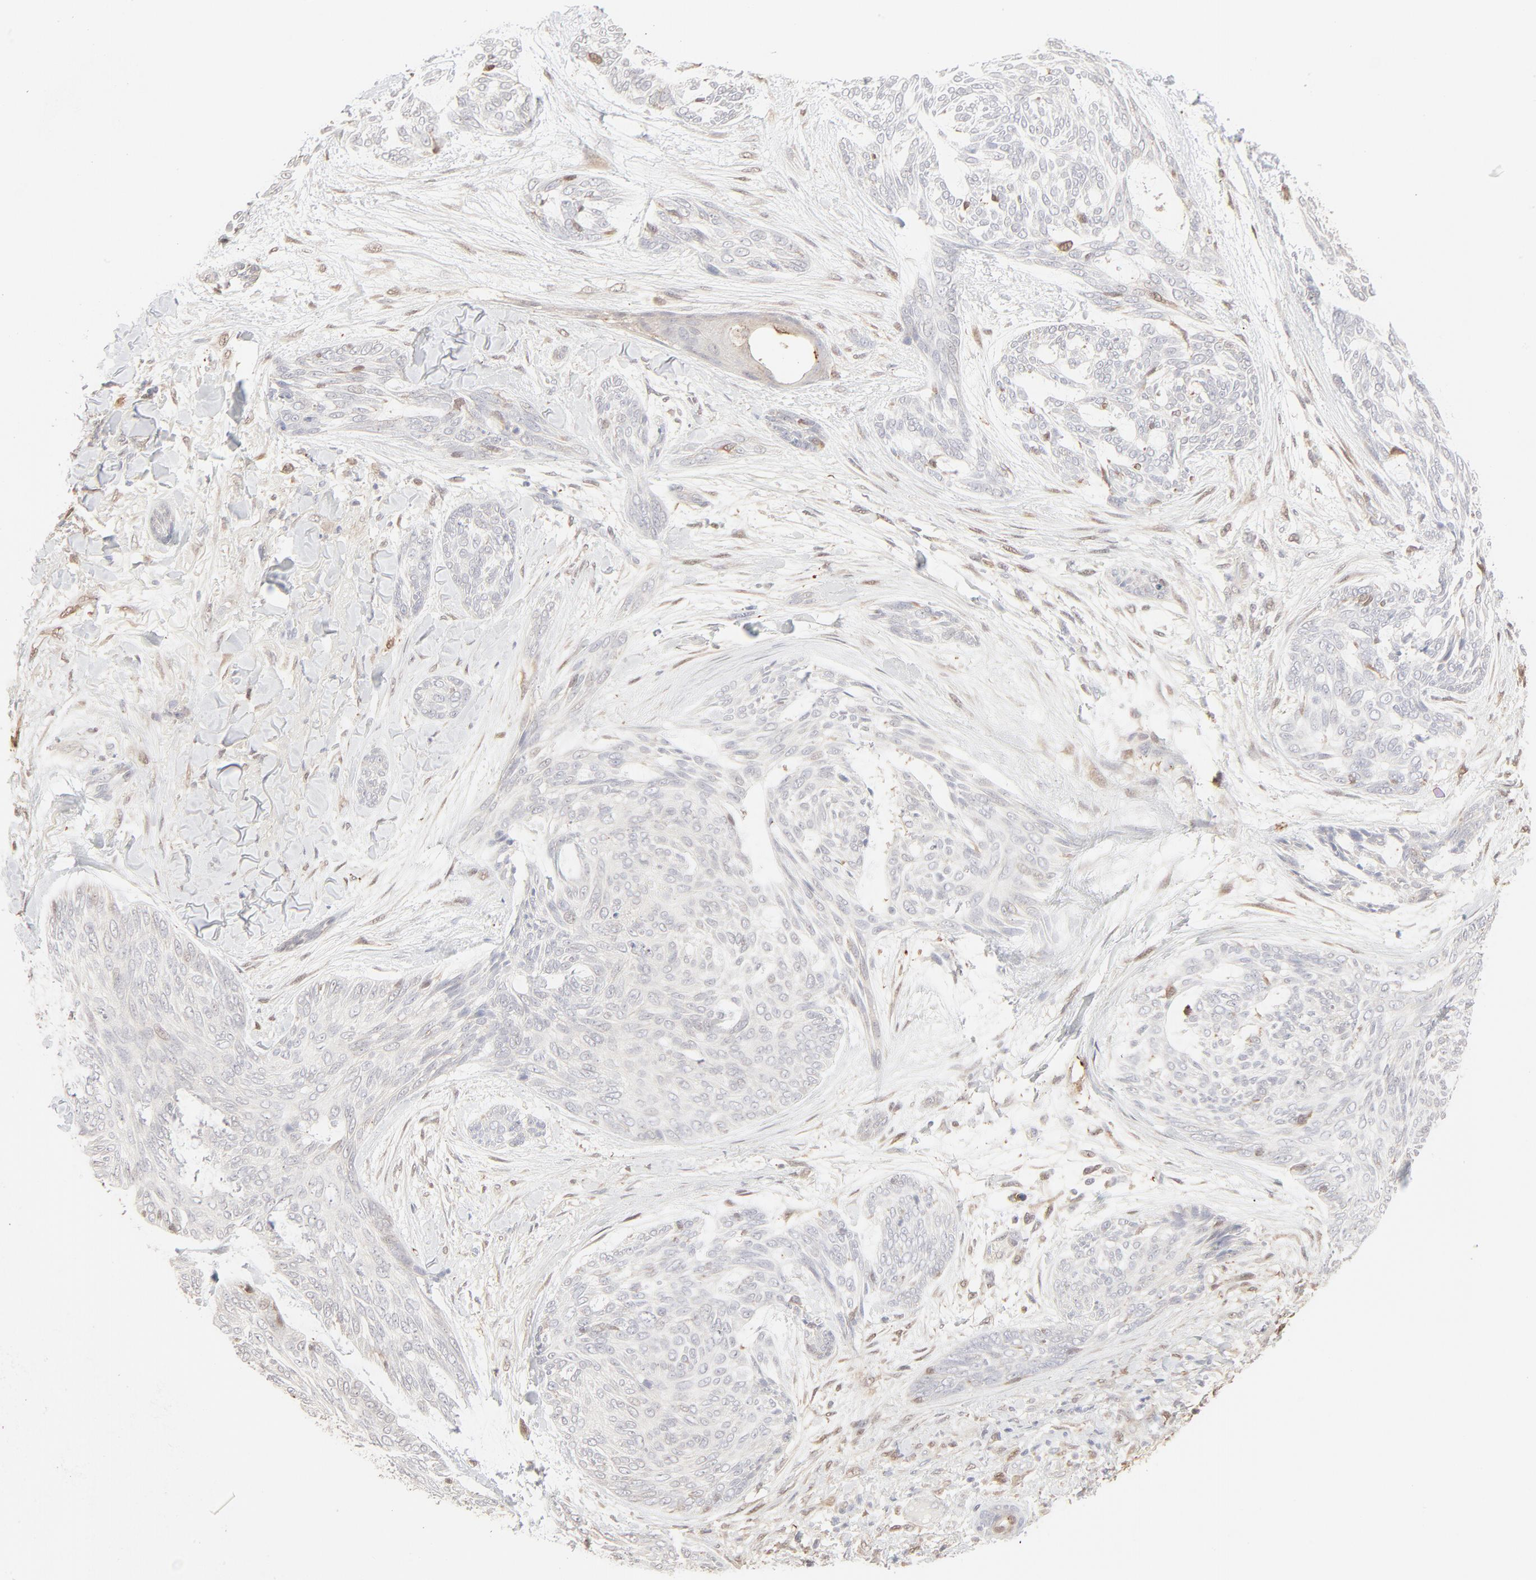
{"staining": {"intensity": "negative", "quantity": "none", "location": "none"}, "tissue": "skin cancer", "cell_type": "Tumor cells", "image_type": "cancer", "snomed": [{"axis": "morphology", "description": "Normal tissue, NOS"}, {"axis": "morphology", "description": "Basal cell carcinoma"}, {"axis": "topography", "description": "Skin"}], "caption": "Tumor cells are negative for protein expression in human skin cancer.", "gene": "LGALS2", "patient": {"sex": "female", "age": 71}}